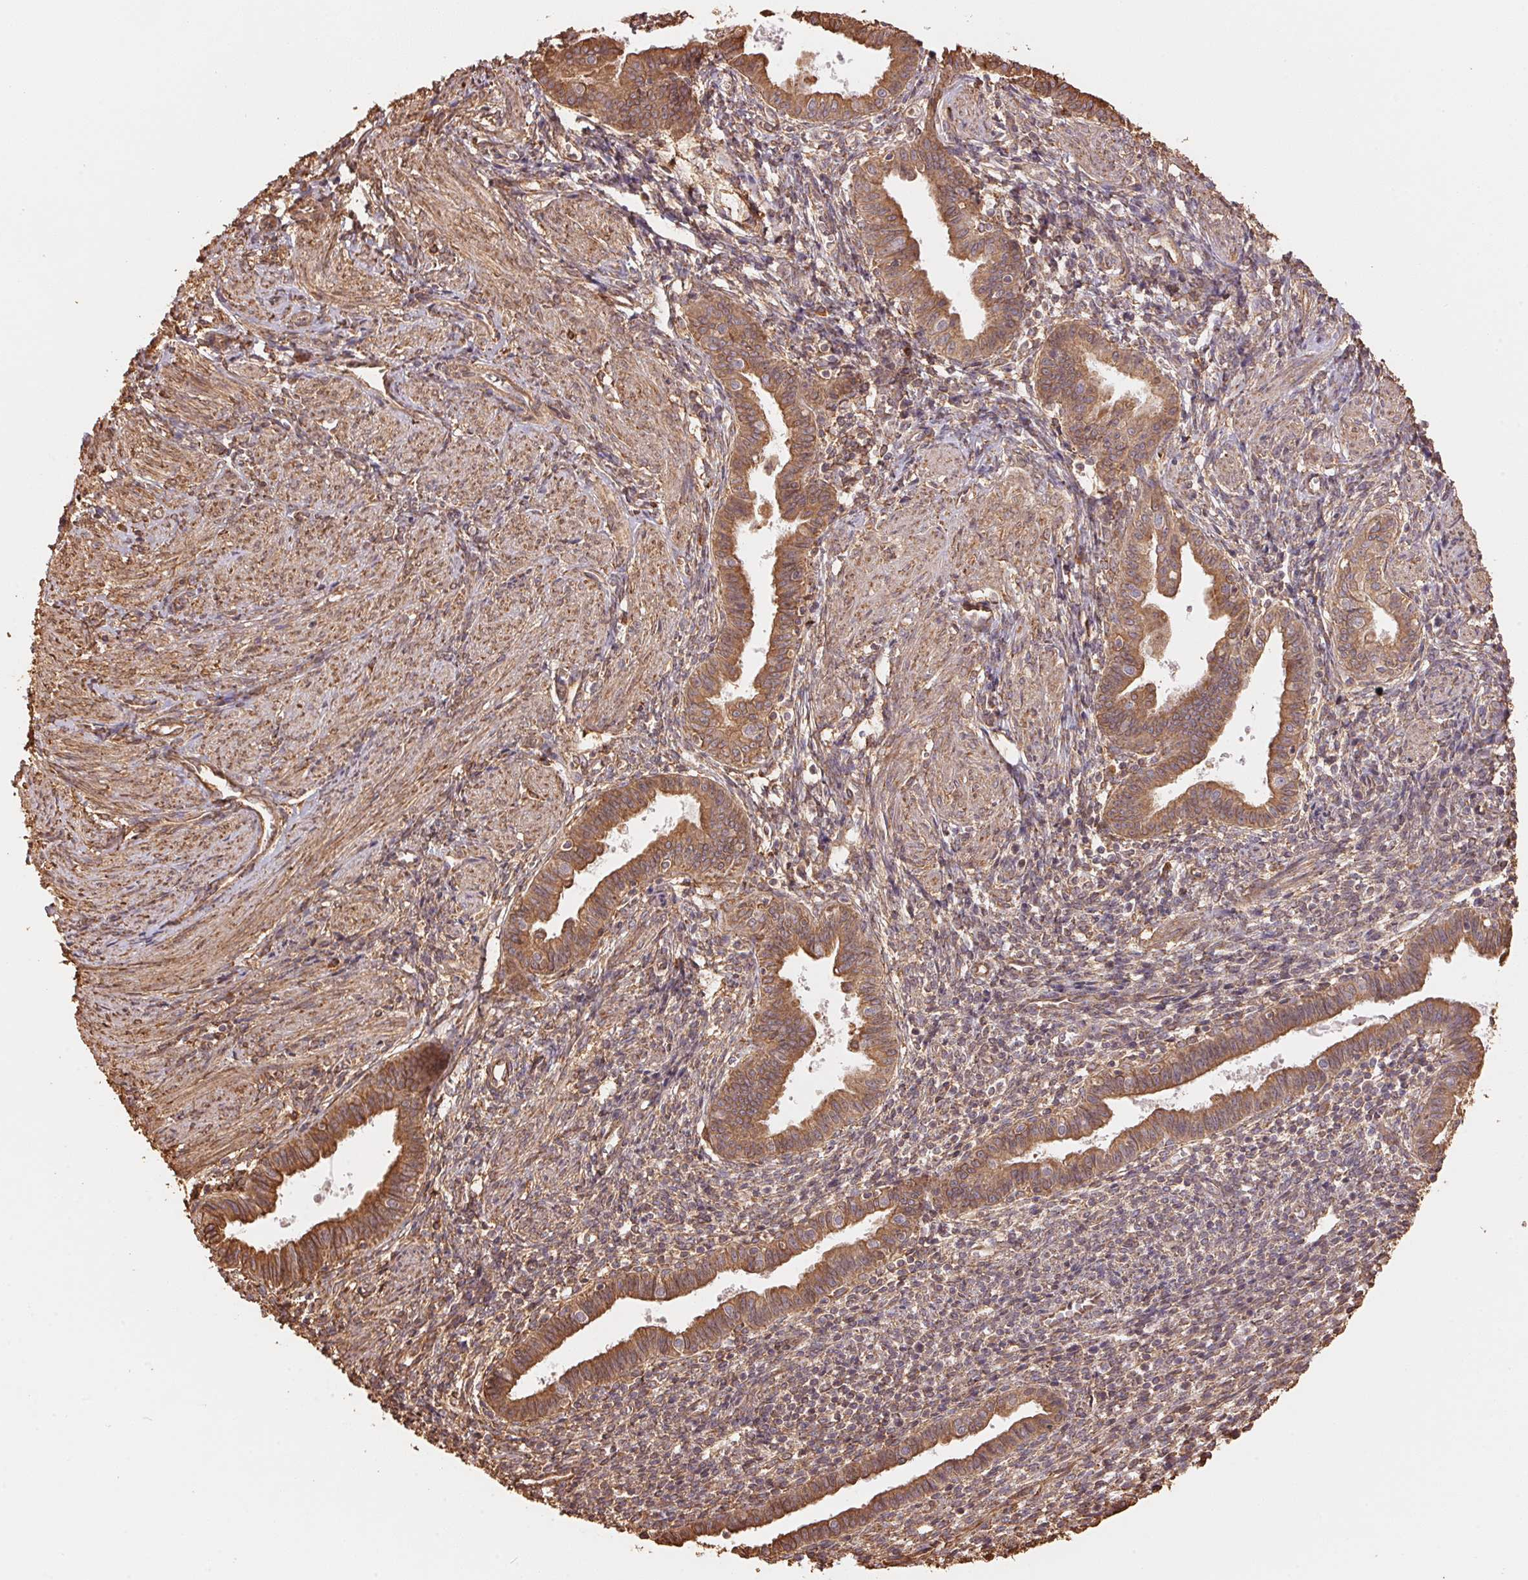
{"staining": {"intensity": "weak", "quantity": "<25%", "location": "cytoplasmic/membranous"}, "tissue": "endometrium", "cell_type": "Cells in endometrial stroma", "image_type": "normal", "snomed": [{"axis": "morphology", "description": "Normal tissue, NOS"}, {"axis": "topography", "description": "Endometrium"}], "caption": "There is no significant staining in cells in endometrial stroma of endometrium. (Stains: DAB IHC with hematoxylin counter stain, Microscopy: brightfield microscopy at high magnification).", "gene": "C6orf163", "patient": {"sex": "female", "age": 37}}